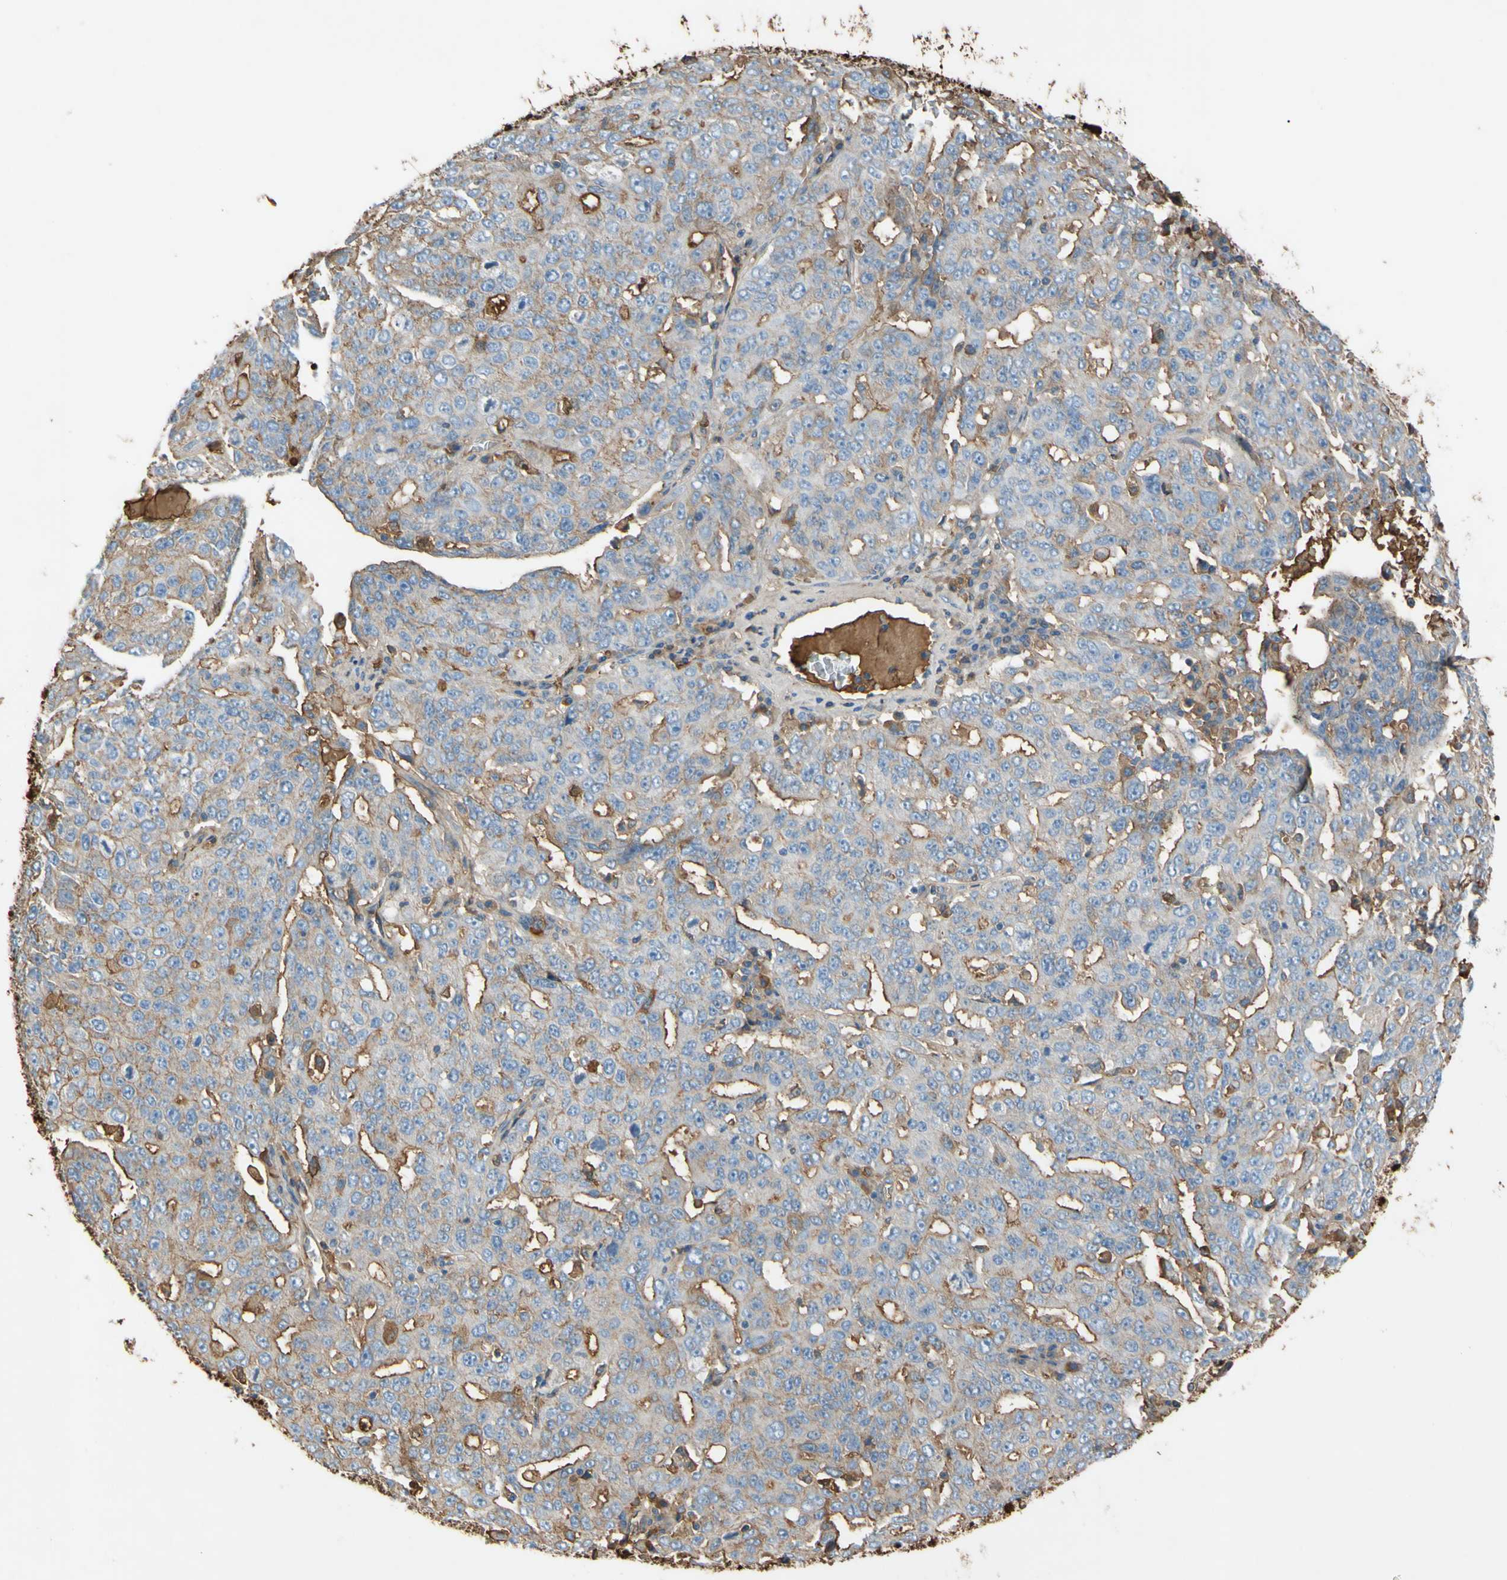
{"staining": {"intensity": "weak", "quantity": ">75%", "location": "cytoplasmic/membranous"}, "tissue": "ovarian cancer", "cell_type": "Tumor cells", "image_type": "cancer", "snomed": [{"axis": "morphology", "description": "Carcinoma, endometroid"}, {"axis": "topography", "description": "Ovary"}], "caption": "Ovarian endometroid carcinoma tissue reveals weak cytoplasmic/membranous positivity in about >75% of tumor cells, visualized by immunohistochemistry.", "gene": "TIMP2", "patient": {"sex": "female", "age": 62}}